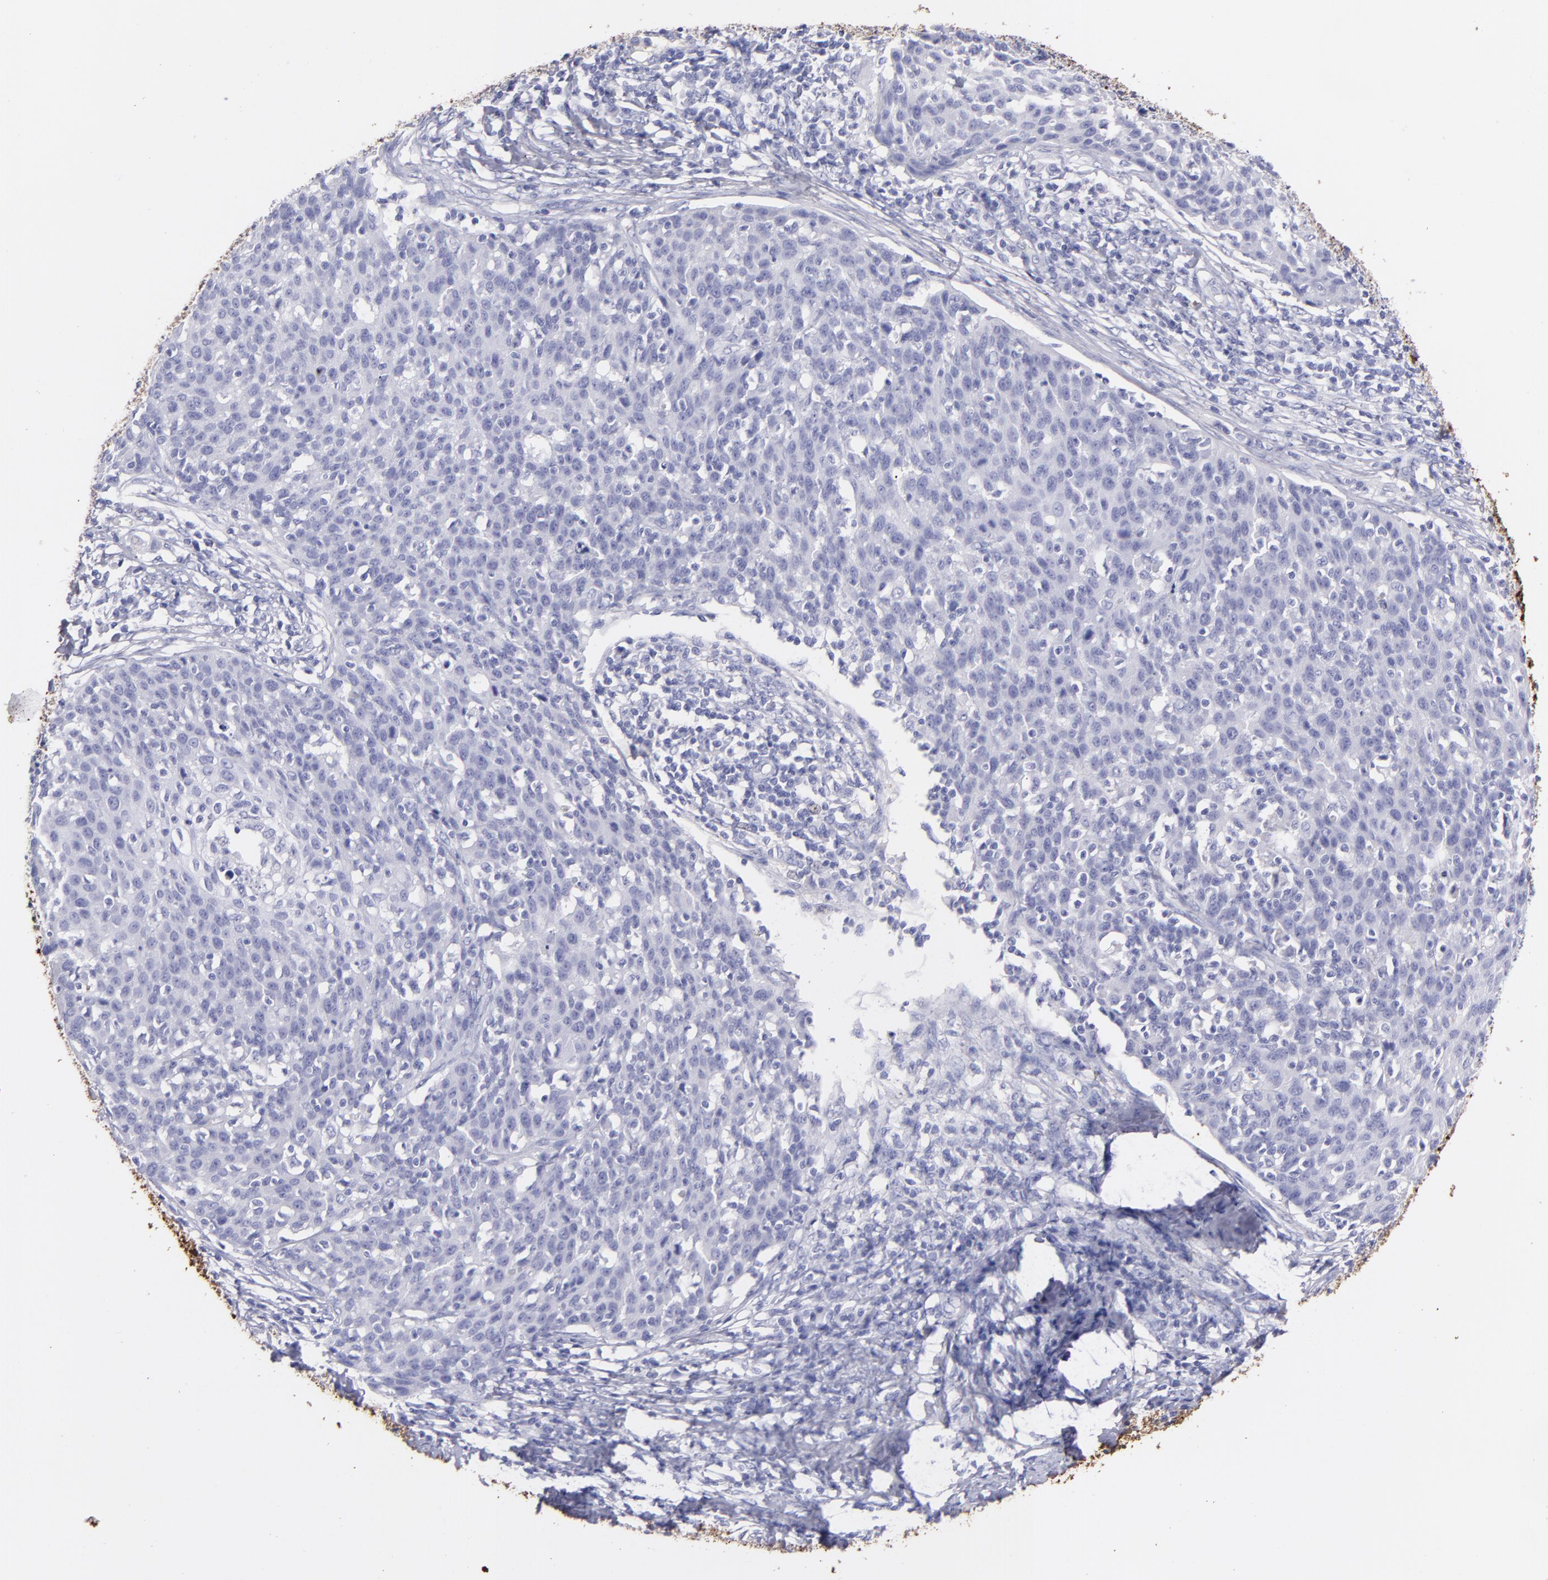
{"staining": {"intensity": "negative", "quantity": "none", "location": "none"}, "tissue": "cervical cancer", "cell_type": "Tumor cells", "image_type": "cancer", "snomed": [{"axis": "morphology", "description": "Squamous cell carcinoma, NOS"}, {"axis": "topography", "description": "Cervix"}], "caption": "Tumor cells are negative for protein expression in human cervical cancer (squamous cell carcinoma). (Stains: DAB (3,3'-diaminobenzidine) immunohistochemistry (IHC) with hematoxylin counter stain, Microscopy: brightfield microscopy at high magnification).", "gene": "FGB", "patient": {"sex": "female", "age": 38}}